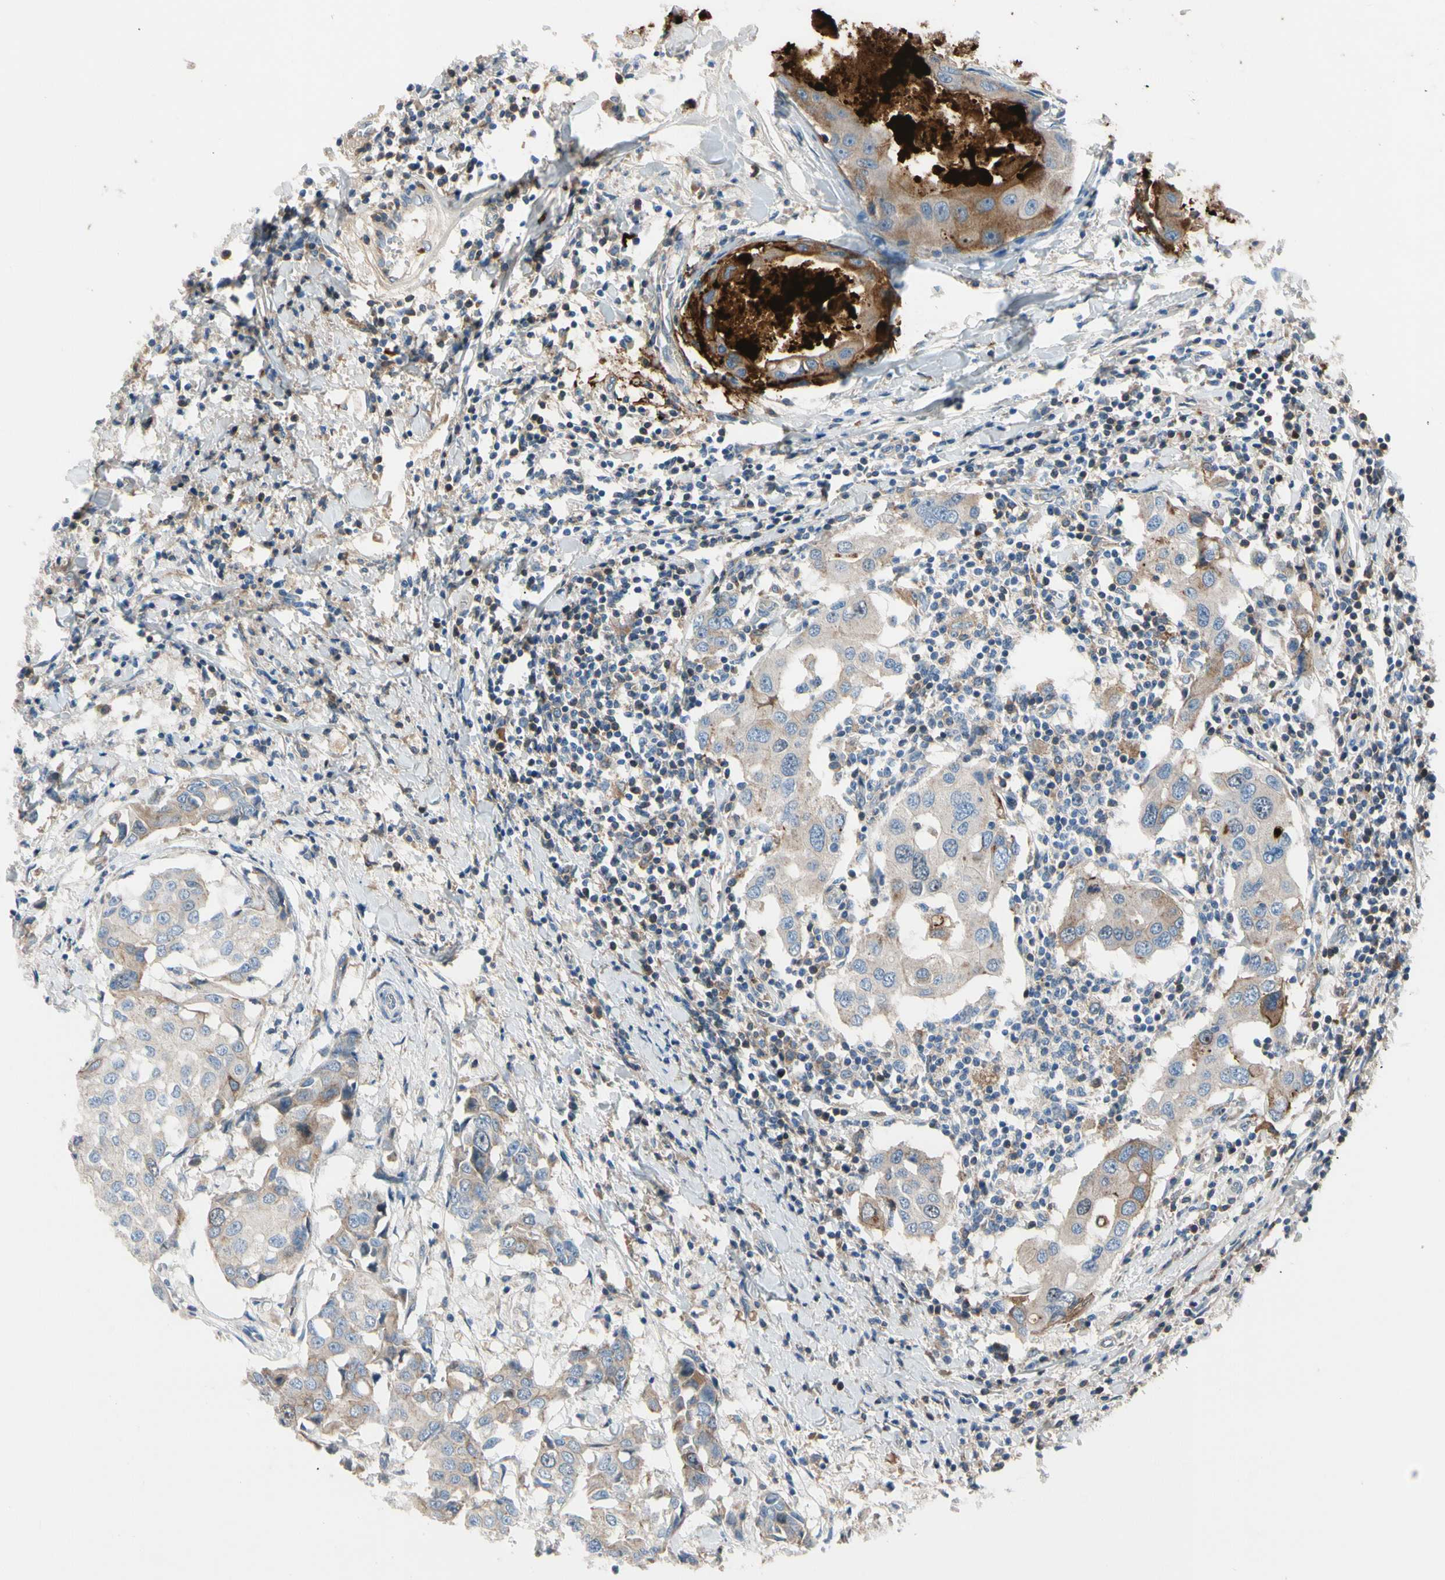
{"staining": {"intensity": "moderate", "quantity": "<25%", "location": "cytoplasmic/membranous"}, "tissue": "breast cancer", "cell_type": "Tumor cells", "image_type": "cancer", "snomed": [{"axis": "morphology", "description": "Duct carcinoma"}, {"axis": "topography", "description": "Breast"}], "caption": "This micrograph demonstrates immunohistochemistry staining of breast cancer (invasive ductal carcinoma), with low moderate cytoplasmic/membranous staining in approximately <25% of tumor cells.", "gene": "HJURP", "patient": {"sex": "female", "age": 27}}